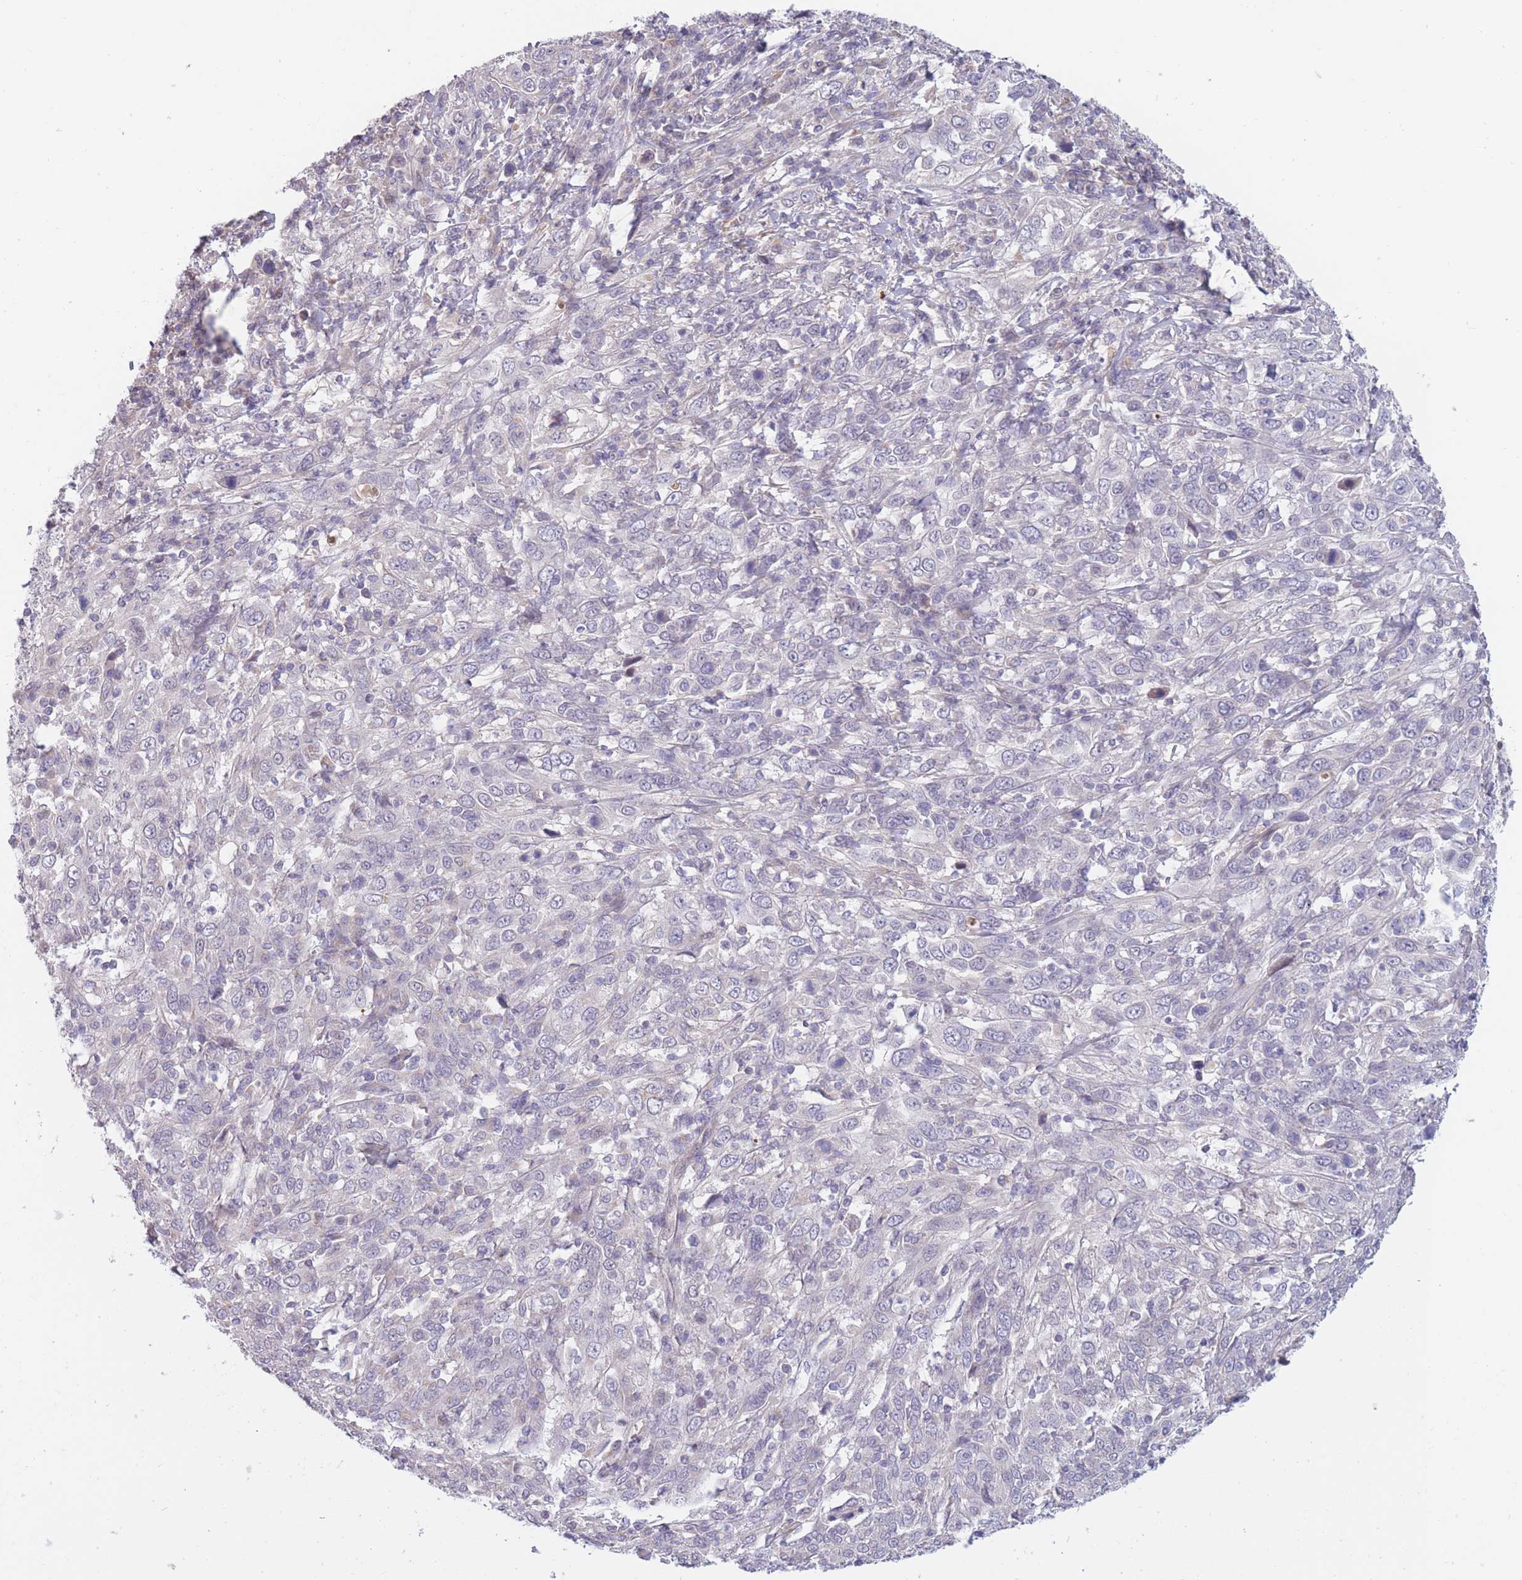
{"staining": {"intensity": "negative", "quantity": "none", "location": "none"}, "tissue": "cervical cancer", "cell_type": "Tumor cells", "image_type": "cancer", "snomed": [{"axis": "morphology", "description": "Squamous cell carcinoma, NOS"}, {"axis": "topography", "description": "Cervix"}], "caption": "Protein analysis of cervical squamous cell carcinoma reveals no significant staining in tumor cells.", "gene": "CCNQ", "patient": {"sex": "female", "age": 46}}